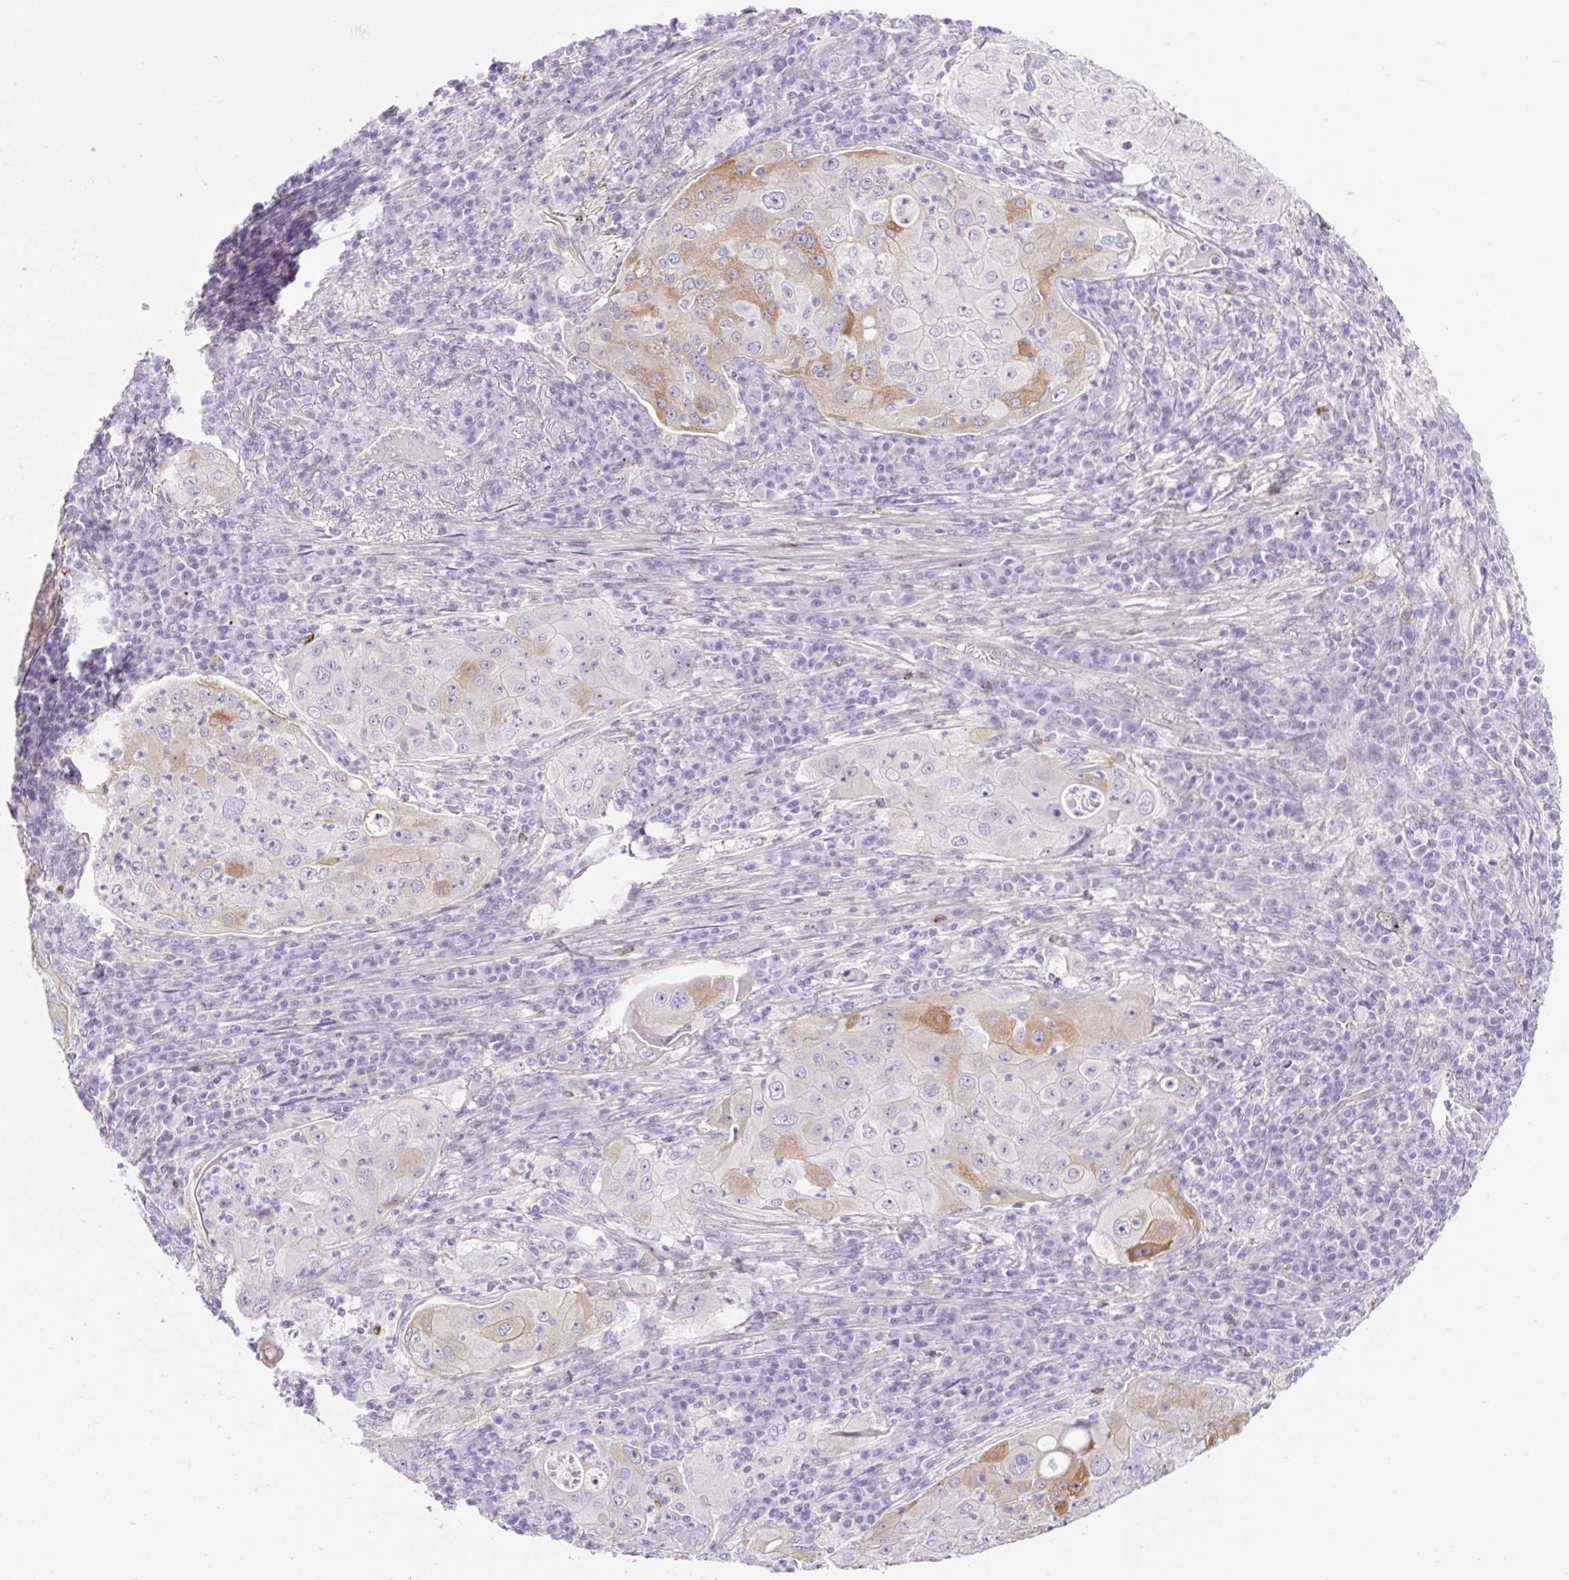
{"staining": {"intensity": "moderate", "quantity": "<25%", "location": "cytoplasmic/membranous"}, "tissue": "lung cancer", "cell_type": "Tumor cells", "image_type": "cancer", "snomed": [{"axis": "morphology", "description": "Squamous cell carcinoma, NOS"}, {"axis": "topography", "description": "Lung"}], "caption": "Immunohistochemical staining of squamous cell carcinoma (lung) exhibits low levels of moderate cytoplasmic/membranous protein positivity in approximately <25% of tumor cells. Using DAB (3,3'-diaminobenzidine) (brown) and hematoxylin (blue) stains, captured at high magnification using brightfield microscopy.", "gene": "BCAS1", "patient": {"sex": "female", "age": 59}}